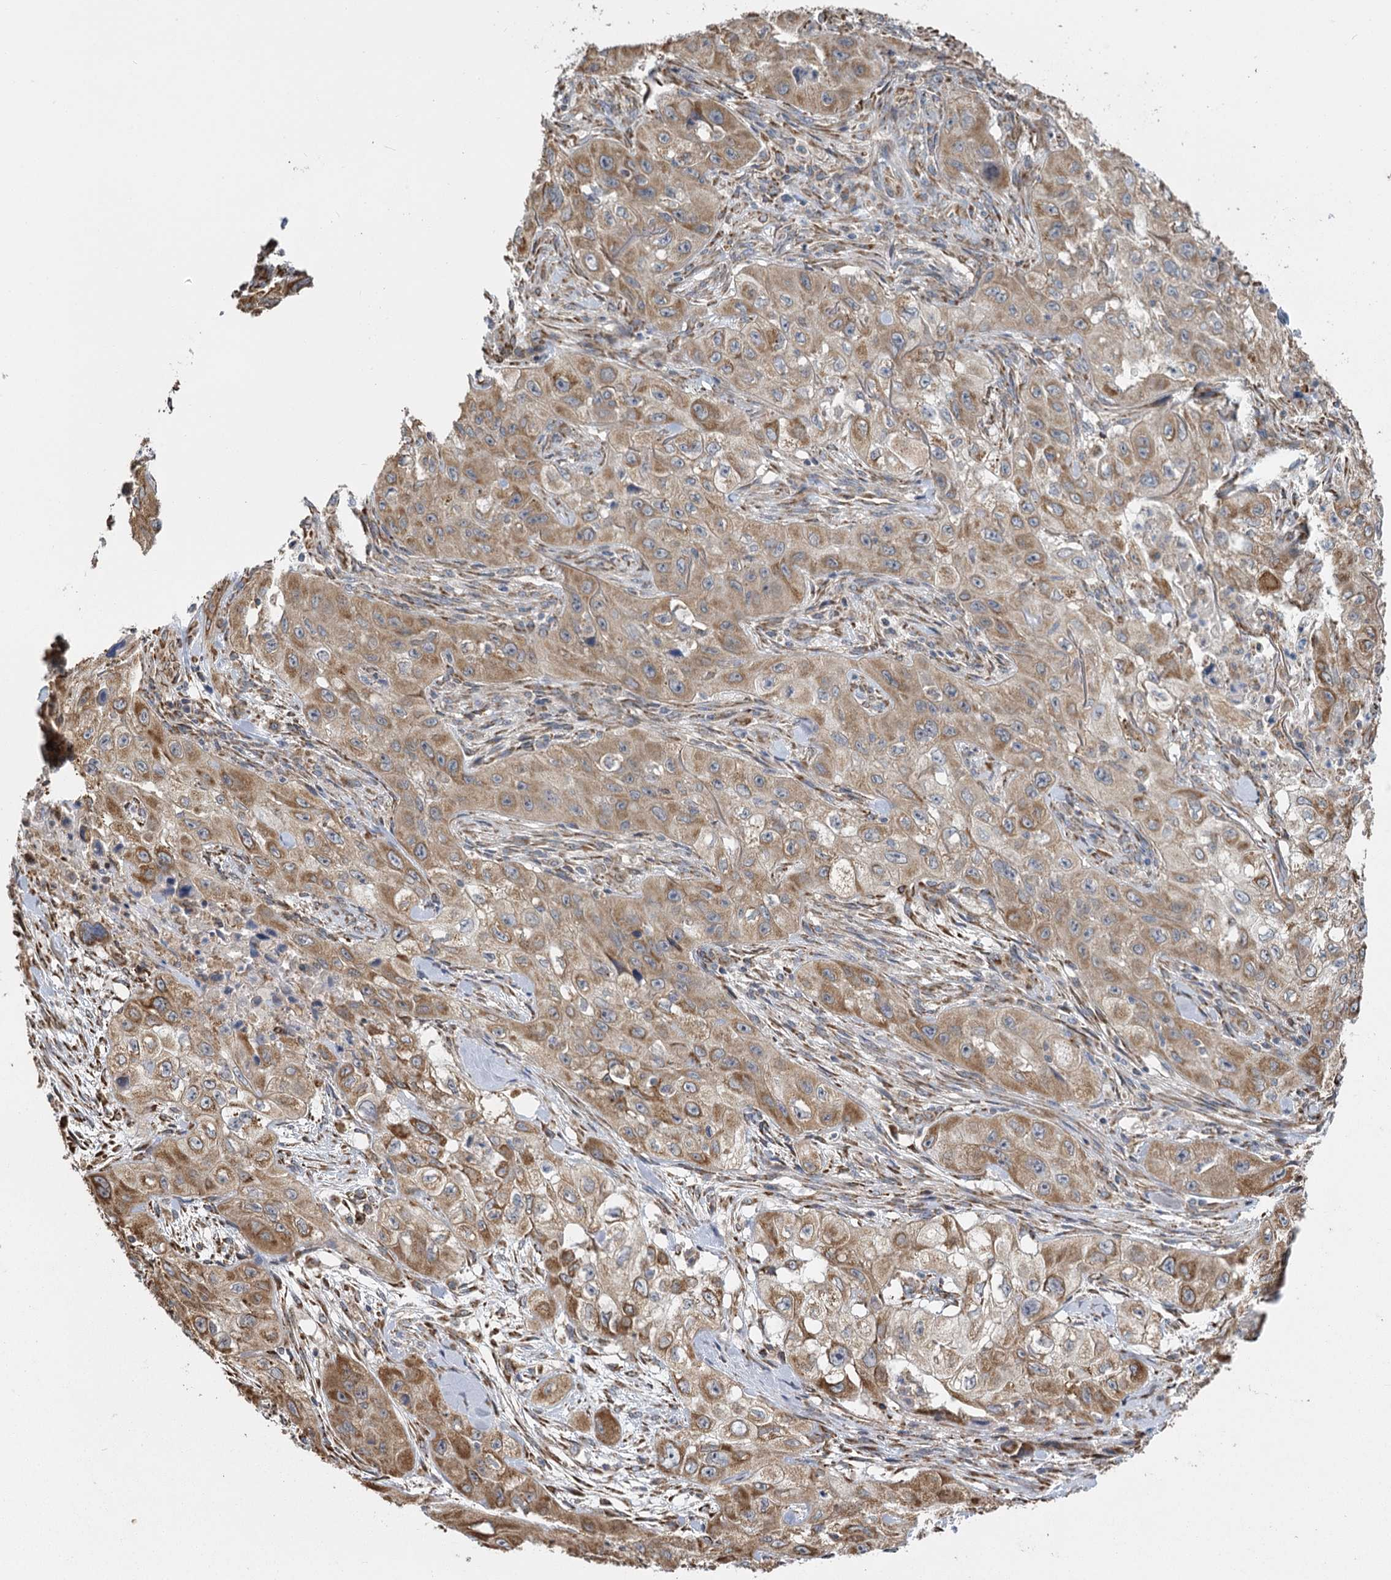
{"staining": {"intensity": "moderate", "quantity": ">75%", "location": "cytoplasmic/membranous"}, "tissue": "skin cancer", "cell_type": "Tumor cells", "image_type": "cancer", "snomed": [{"axis": "morphology", "description": "Squamous cell carcinoma, NOS"}, {"axis": "topography", "description": "Skin"}, {"axis": "topography", "description": "Subcutis"}], "caption": "Skin cancer (squamous cell carcinoma) tissue reveals moderate cytoplasmic/membranous positivity in approximately >75% of tumor cells, visualized by immunohistochemistry.", "gene": "IL11RA", "patient": {"sex": "male", "age": 73}}